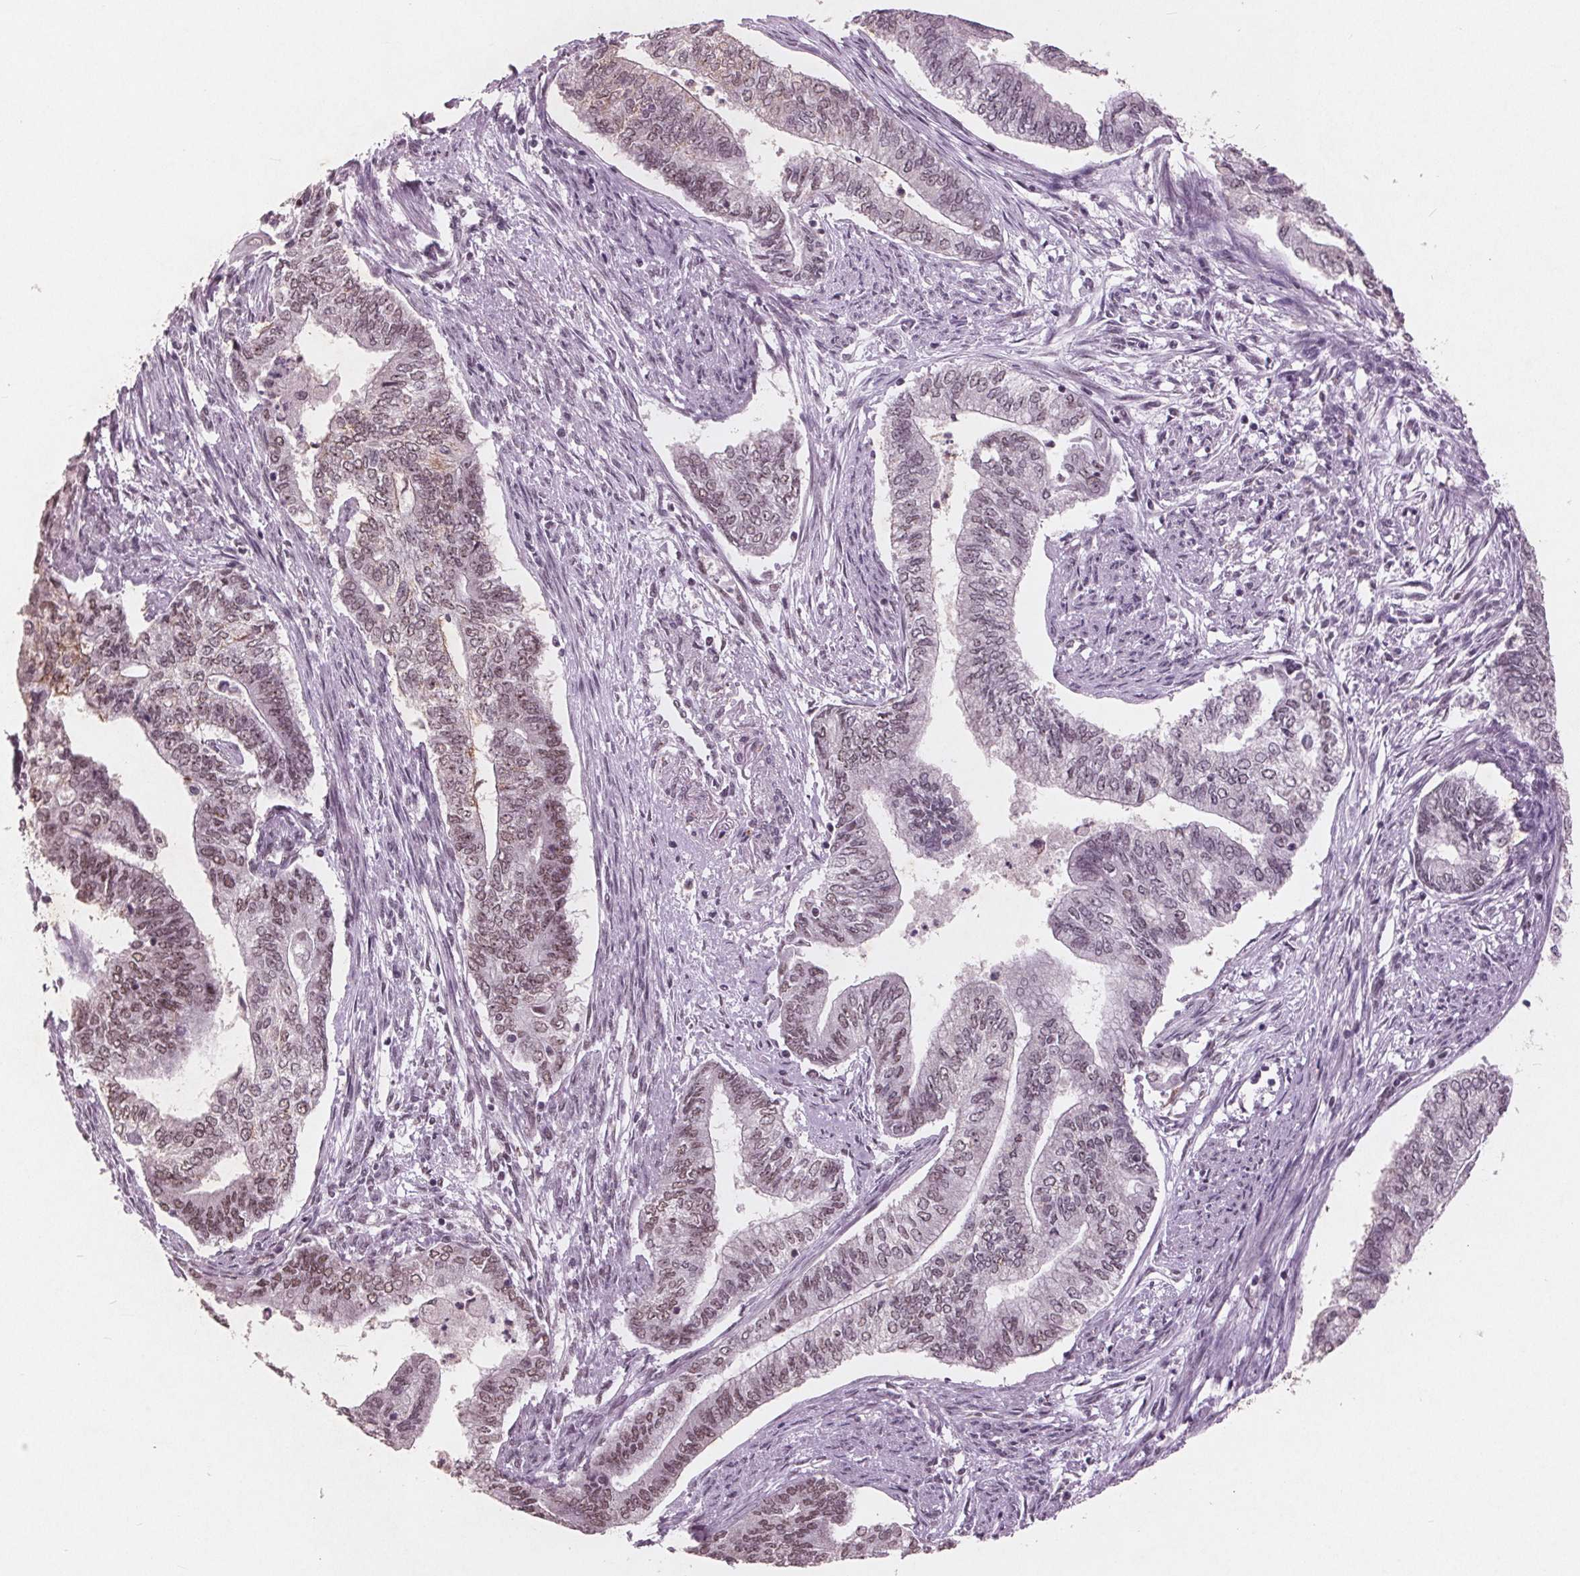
{"staining": {"intensity": "moderate", "quantity": "<25%", "location": "nuclear"}, "tissue": "endometrial cancer", "cell_type": "Tumor cells", "image_type": "cancer", "snomed": [{"axis": "morphology", "description": "Adenocarcinoma, NOS"}, {"axis": "topography", "description": "Endometrium"}], "caption": "Brown immunohistochemical staining in human adenocarcinoma (endometrial) shows moderate nuclear positivity in approximately <25% of tumor cells.", "gene": "RPS6KA2", "patient": {"sex": "female", "age": 65}}